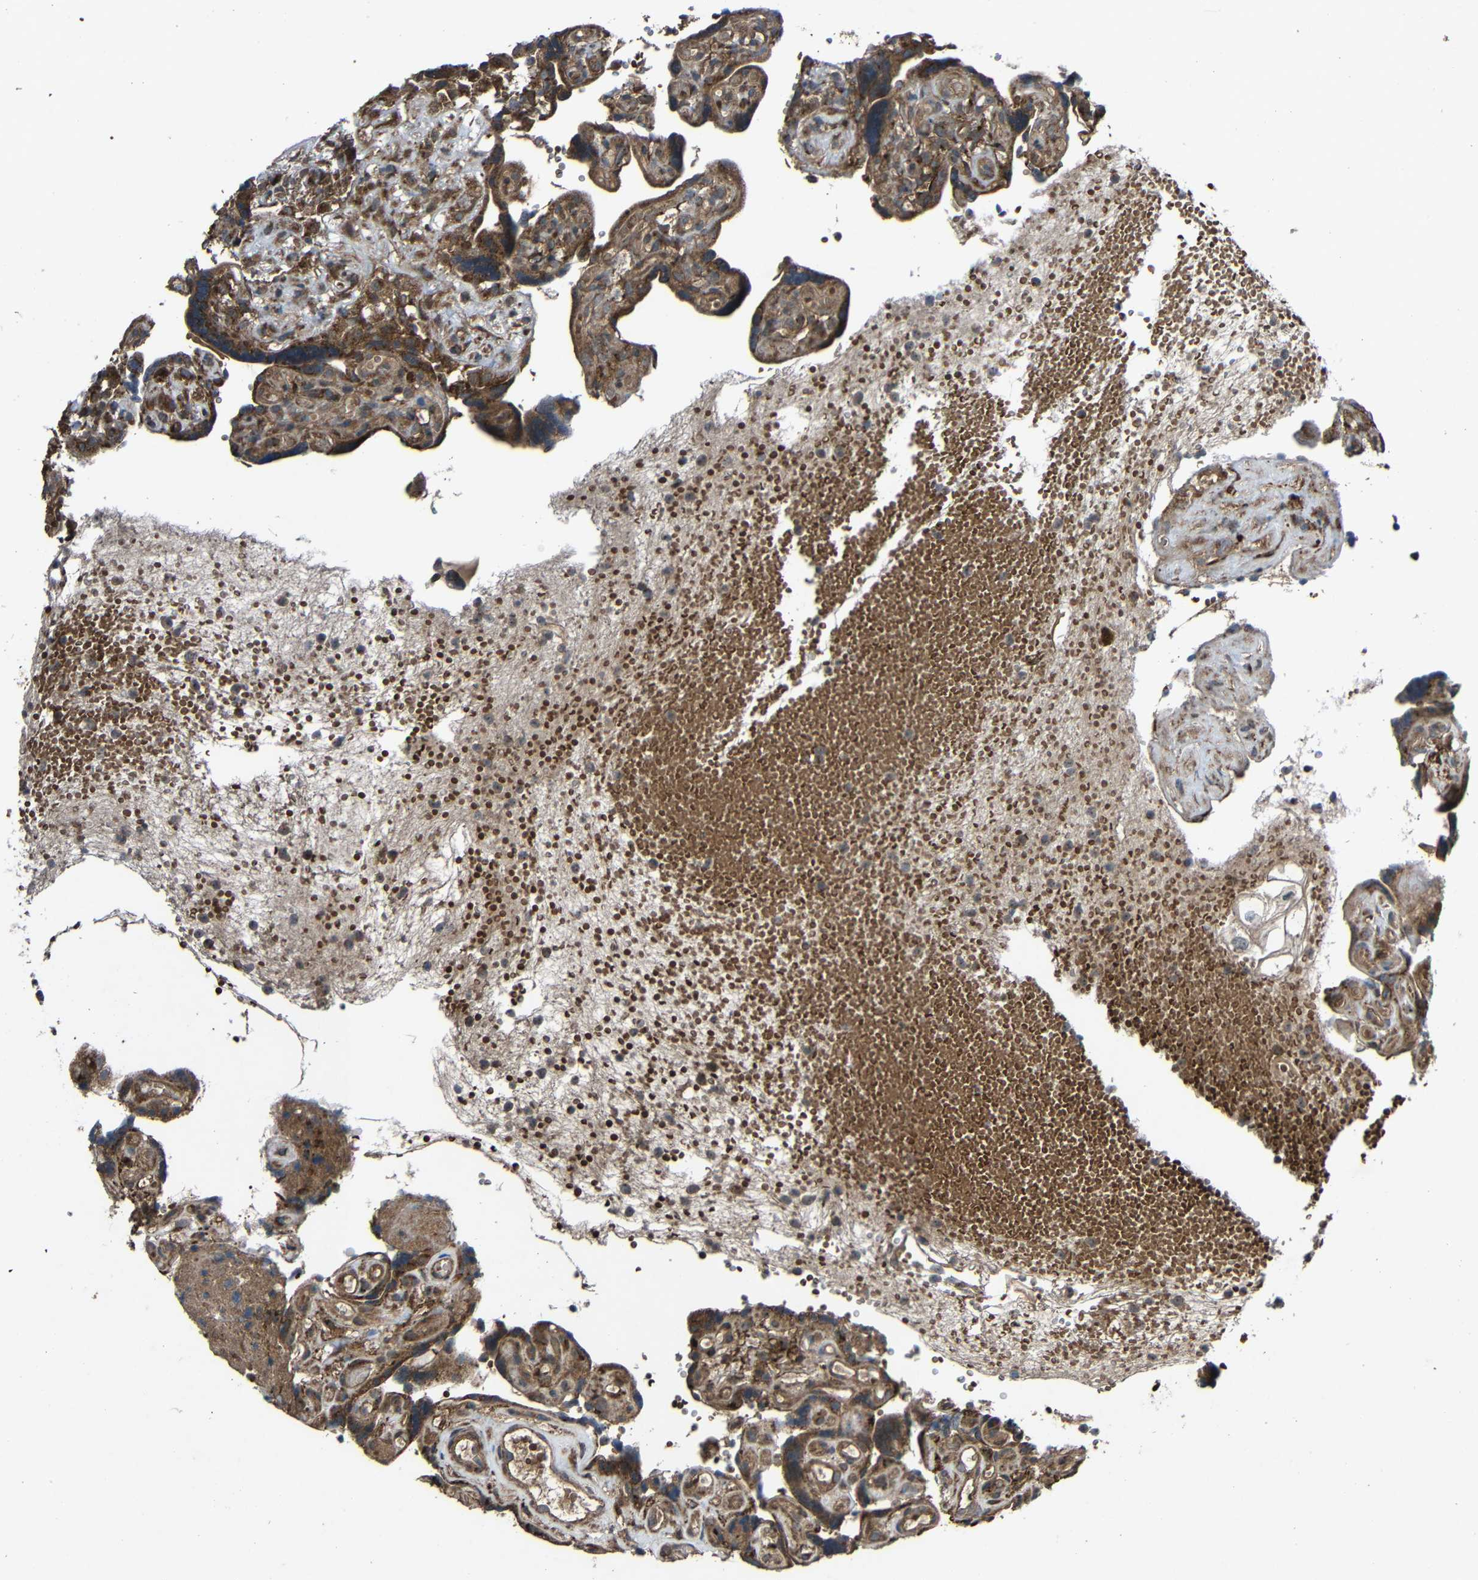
{"staining": {"intensity": "strong", "quantity": ">75%", "location": "cytoplasmic/membranous"}, "tissue": "placenta", "cell_type": "Decidual cells", "image_type": "normal", "snomed": [{"axis": "morphology", "description": "Normal tissue, NOS"}, {"axis": "topography", "description": "Placenta"}], "caption": "A photomicrograph of human placenta stained for a protein reveals strong cytoplasmic/membranous brown staining in decidual cells. (DAB IHC with brightfield microscopy, high magnification).", "gene": "C1GALT1", "patient": {"sex": "female", "age": 30}}